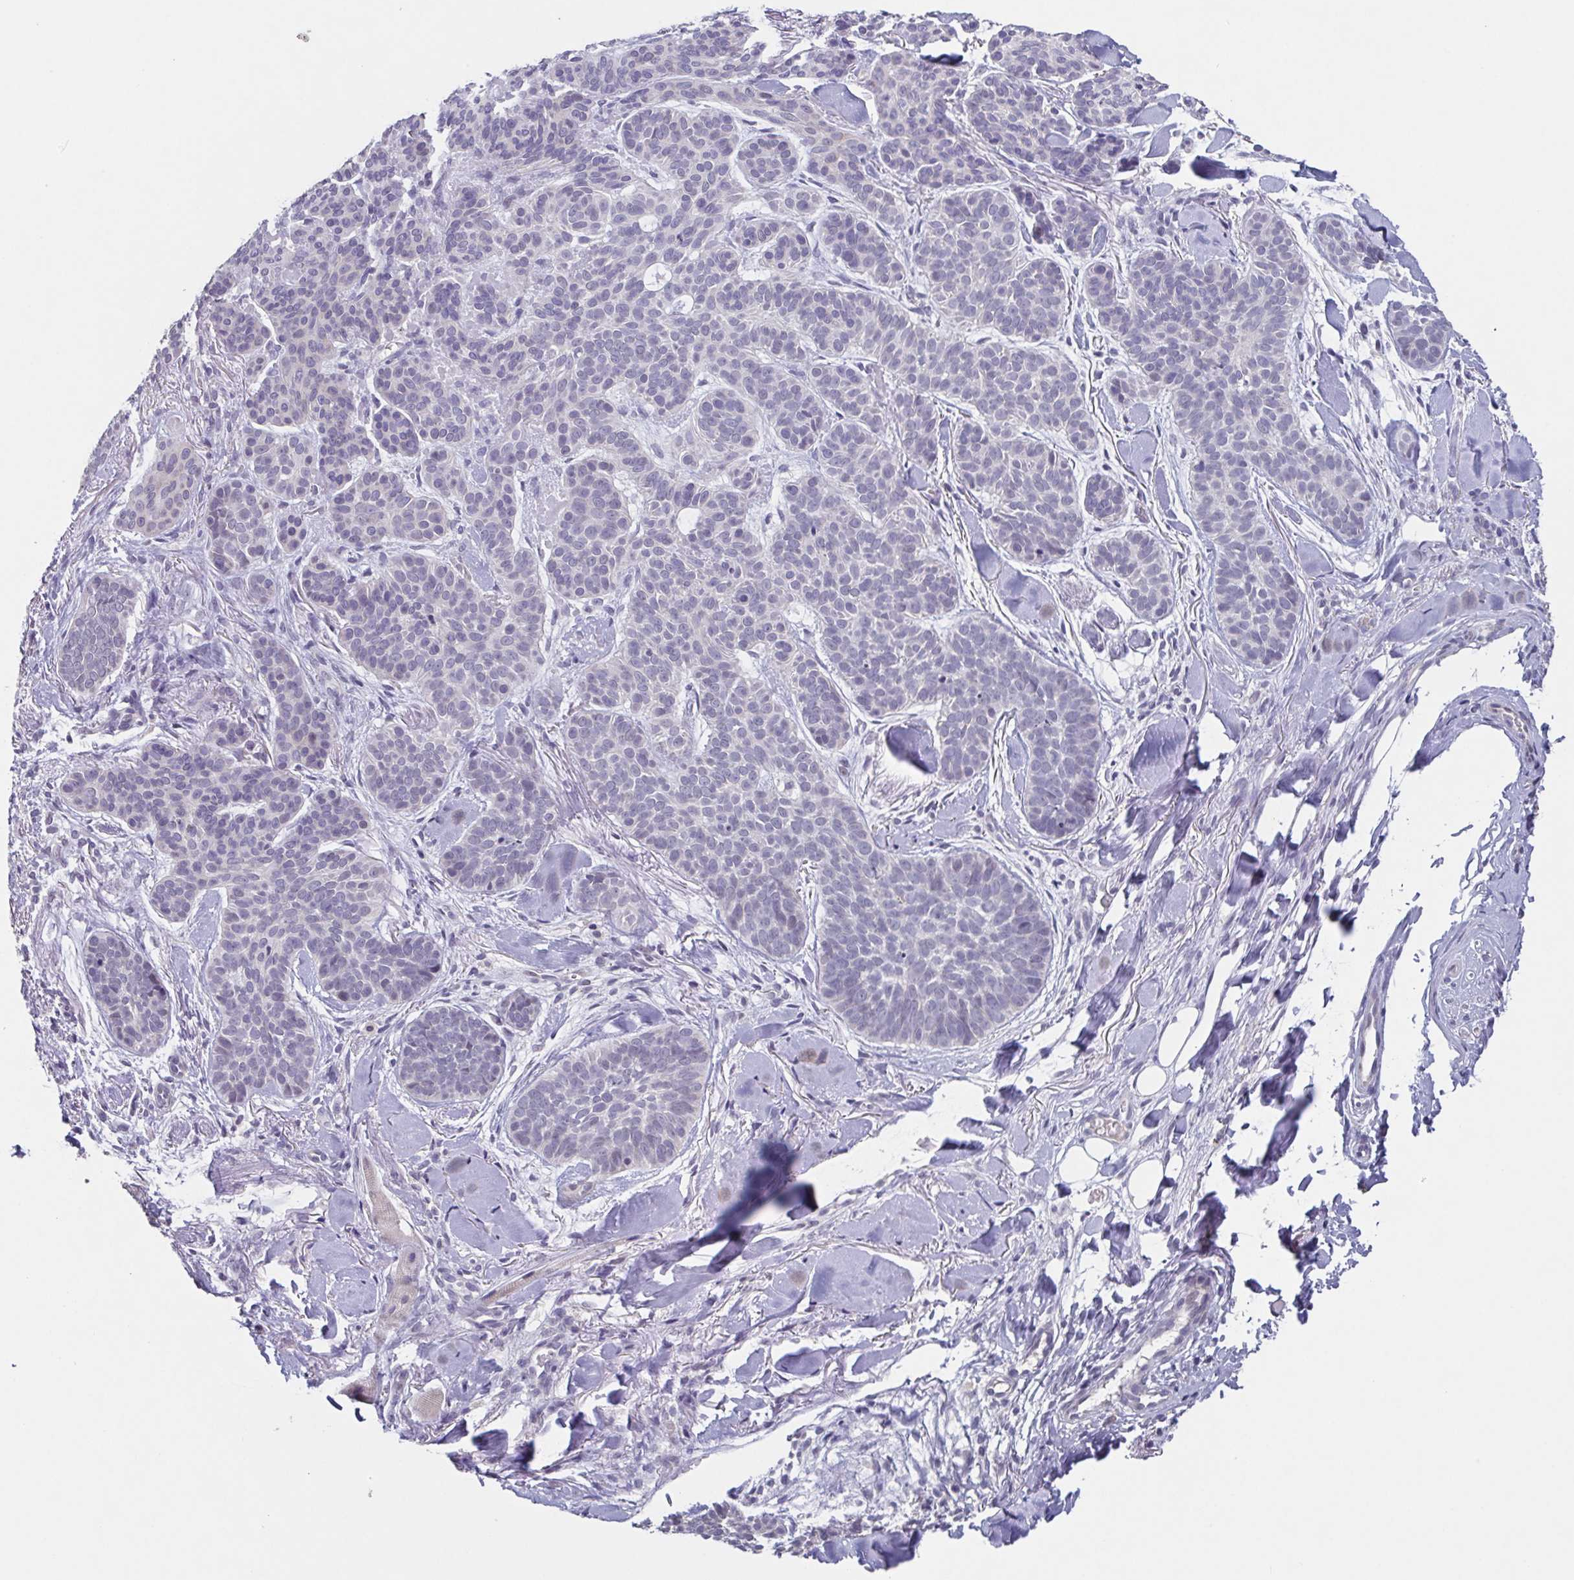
{"staining": {"intensity": "negative", "quantity": "none", "location": "none"}, "tissue": "skin cancer", "cell_type": "Tumor cells", "image_type": "cancer", "snomed": [{"axis": "morphology", "description": "Basal cell carcinoma"}, {"axis": "topography", "description": "Skin"}, {"axis": "topography", "description": "Skin of nose"}], "caption": "This is an immunohistochemistry (IHC) histopathology image of human basal cell carcinoma (skin). There is no positivity in tumor cells.", "gene": "GHRL", "patient": {"sex": "female", "age": 81}}